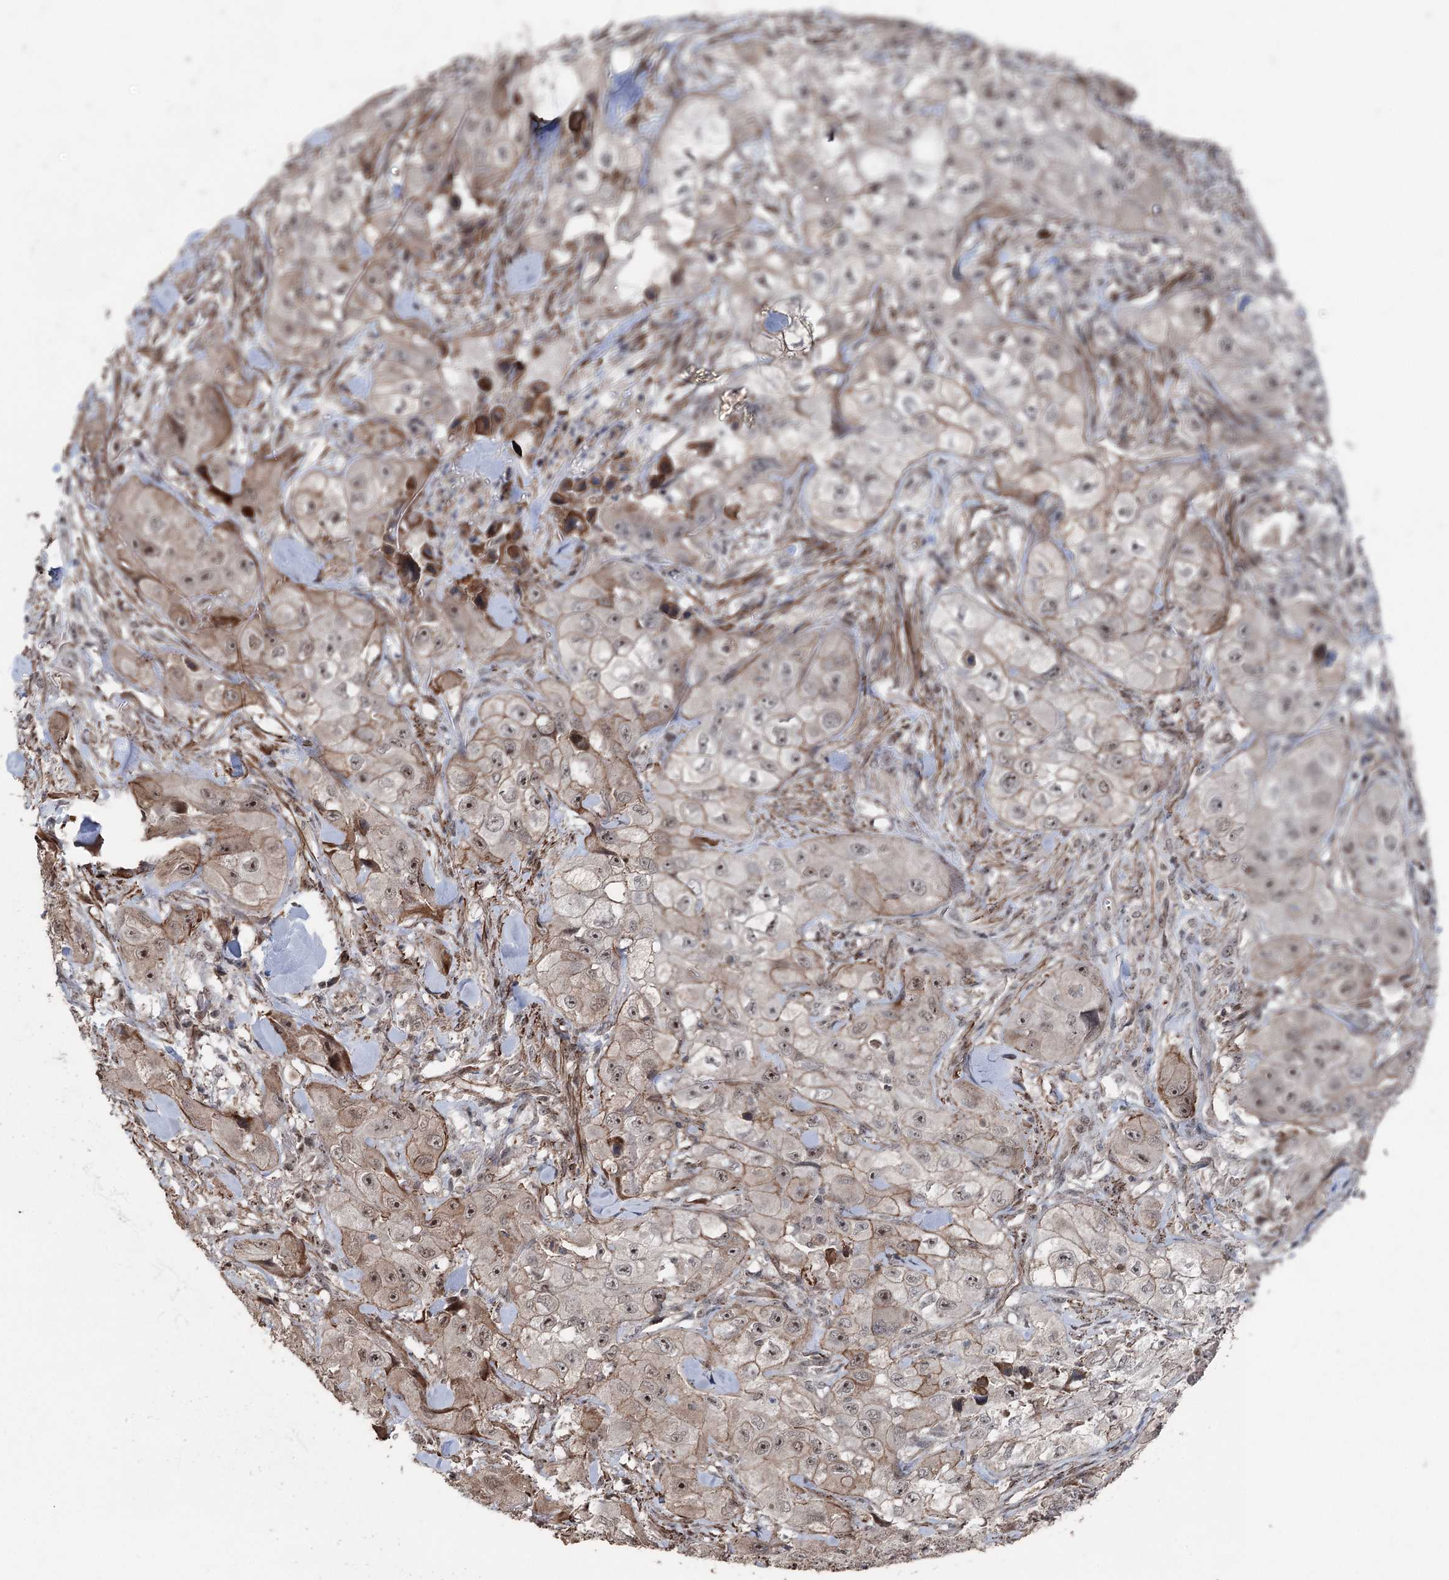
{"staining": {"intensity": "moderate", "quantity": "<25%", "location": "cytoplasmic/membranous,nuclear"}, "tissue": "skin cancer", "cell_type": "Tumor cells", "image_type": "cancer", "snomed": [{"axis": "morphology", "description": "Squamous cell carcinoma, NOS"}, {"axis": "topography", "description": "Skin"}, {"axis": "topography", "description": "Subcutis"}], "caption": "High-power microscopy captured an immunohistochemistry (IHC) histopathology image of skin cancer (squamous cell carcinoma), revealing moderate cytoplasmic/membranous and nuclear positivity in about <25% of tumor cells.", "gene": "CCDC82", "patient": {"sex": "male", "age": 73}}